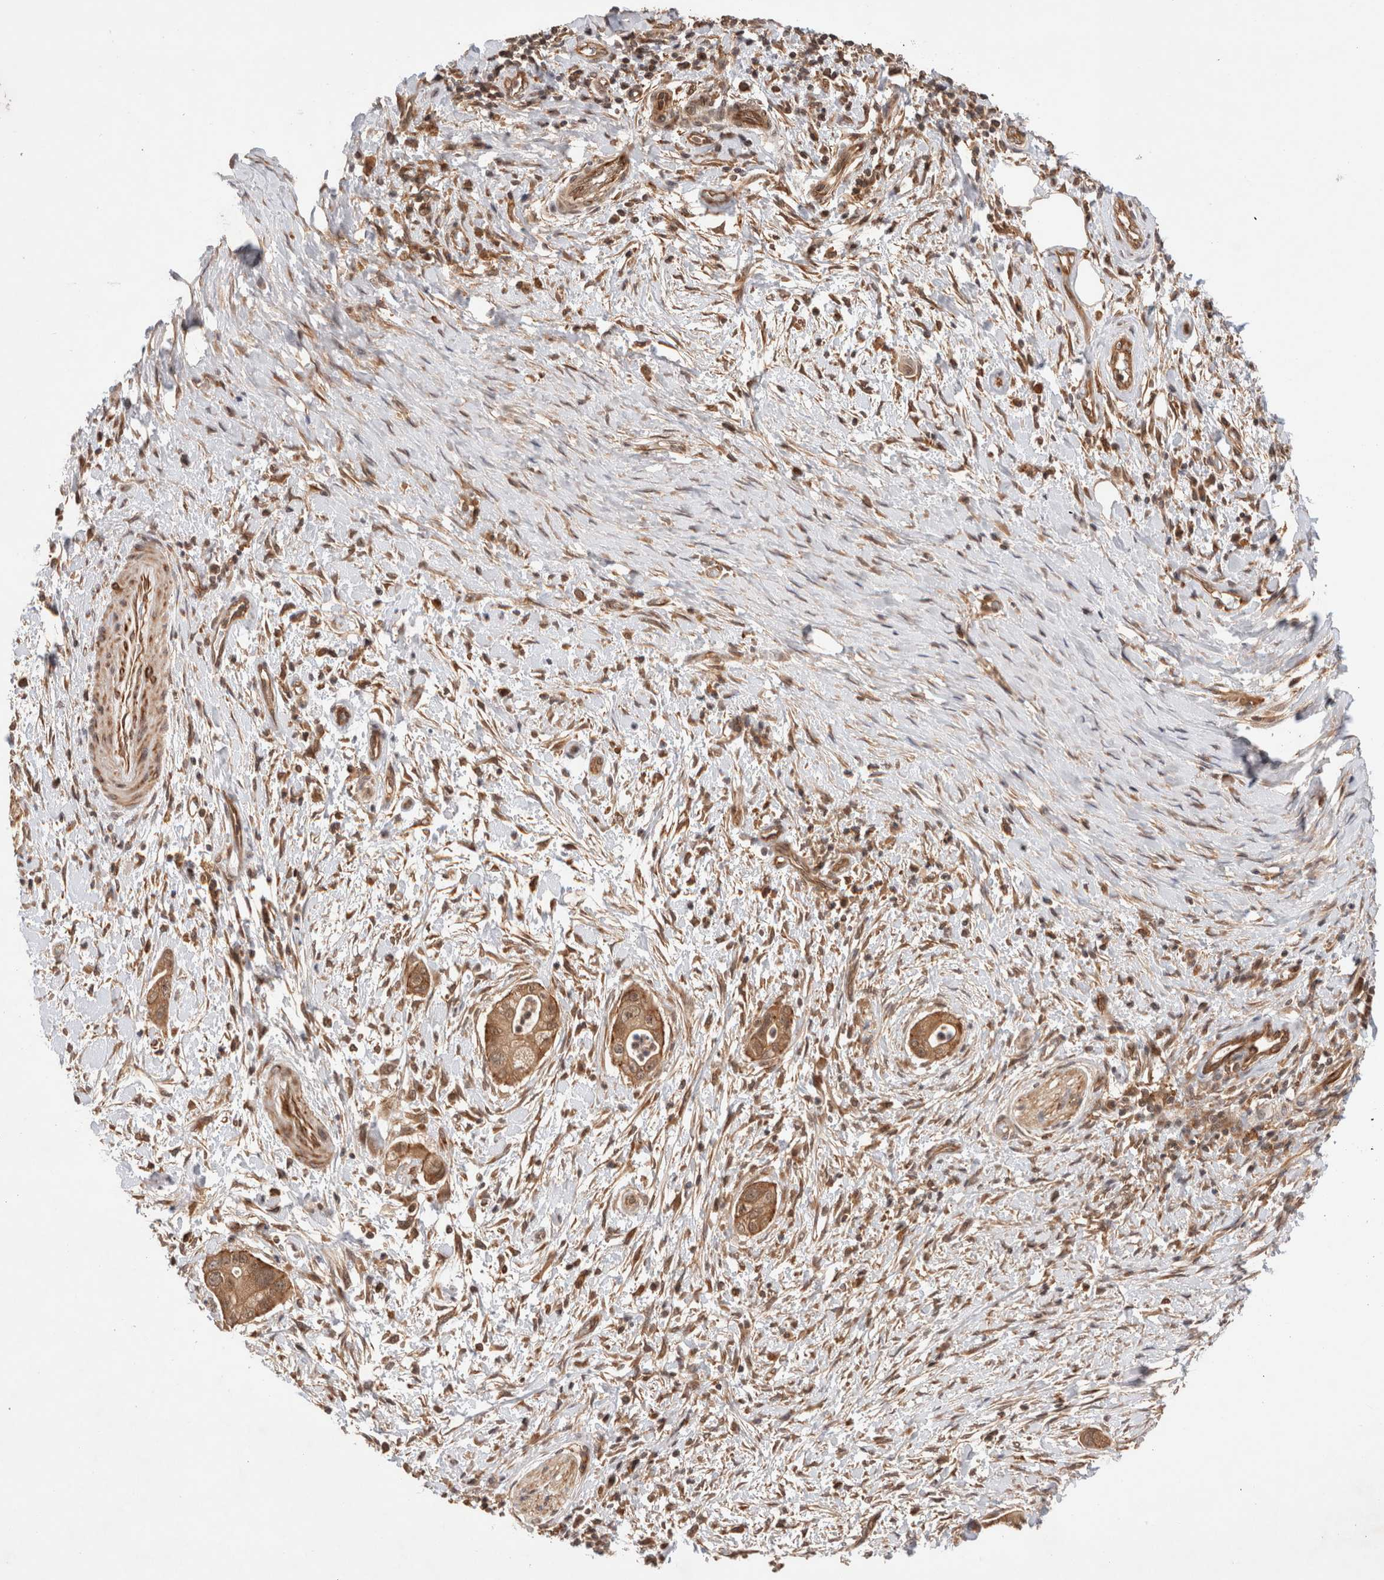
{"staining": {"intensity": "moderate", "quantity": ">75%", "location": "cytoplasmic/membranous,nuclear"}, "tissue": "pancreatic cancer", "cell_type": "Tumor cells", "image_type": "cancer", "snomed": [{"axis": "morphology", "description": "Adenocarcinoma, NOS"}, {"axis": "topography", "description": "Pancreas"}], "caption": "IHC histopathology image of human pancreatic adenocarcinoma stained for a protein (brown), which demonstrates medium levels of moderate cytoplasmic/membranous and nuclear staining in approximately >75% of tumor cells.", "gene": "SIKE1", "patient": {"sex": "male", "age": 58}}